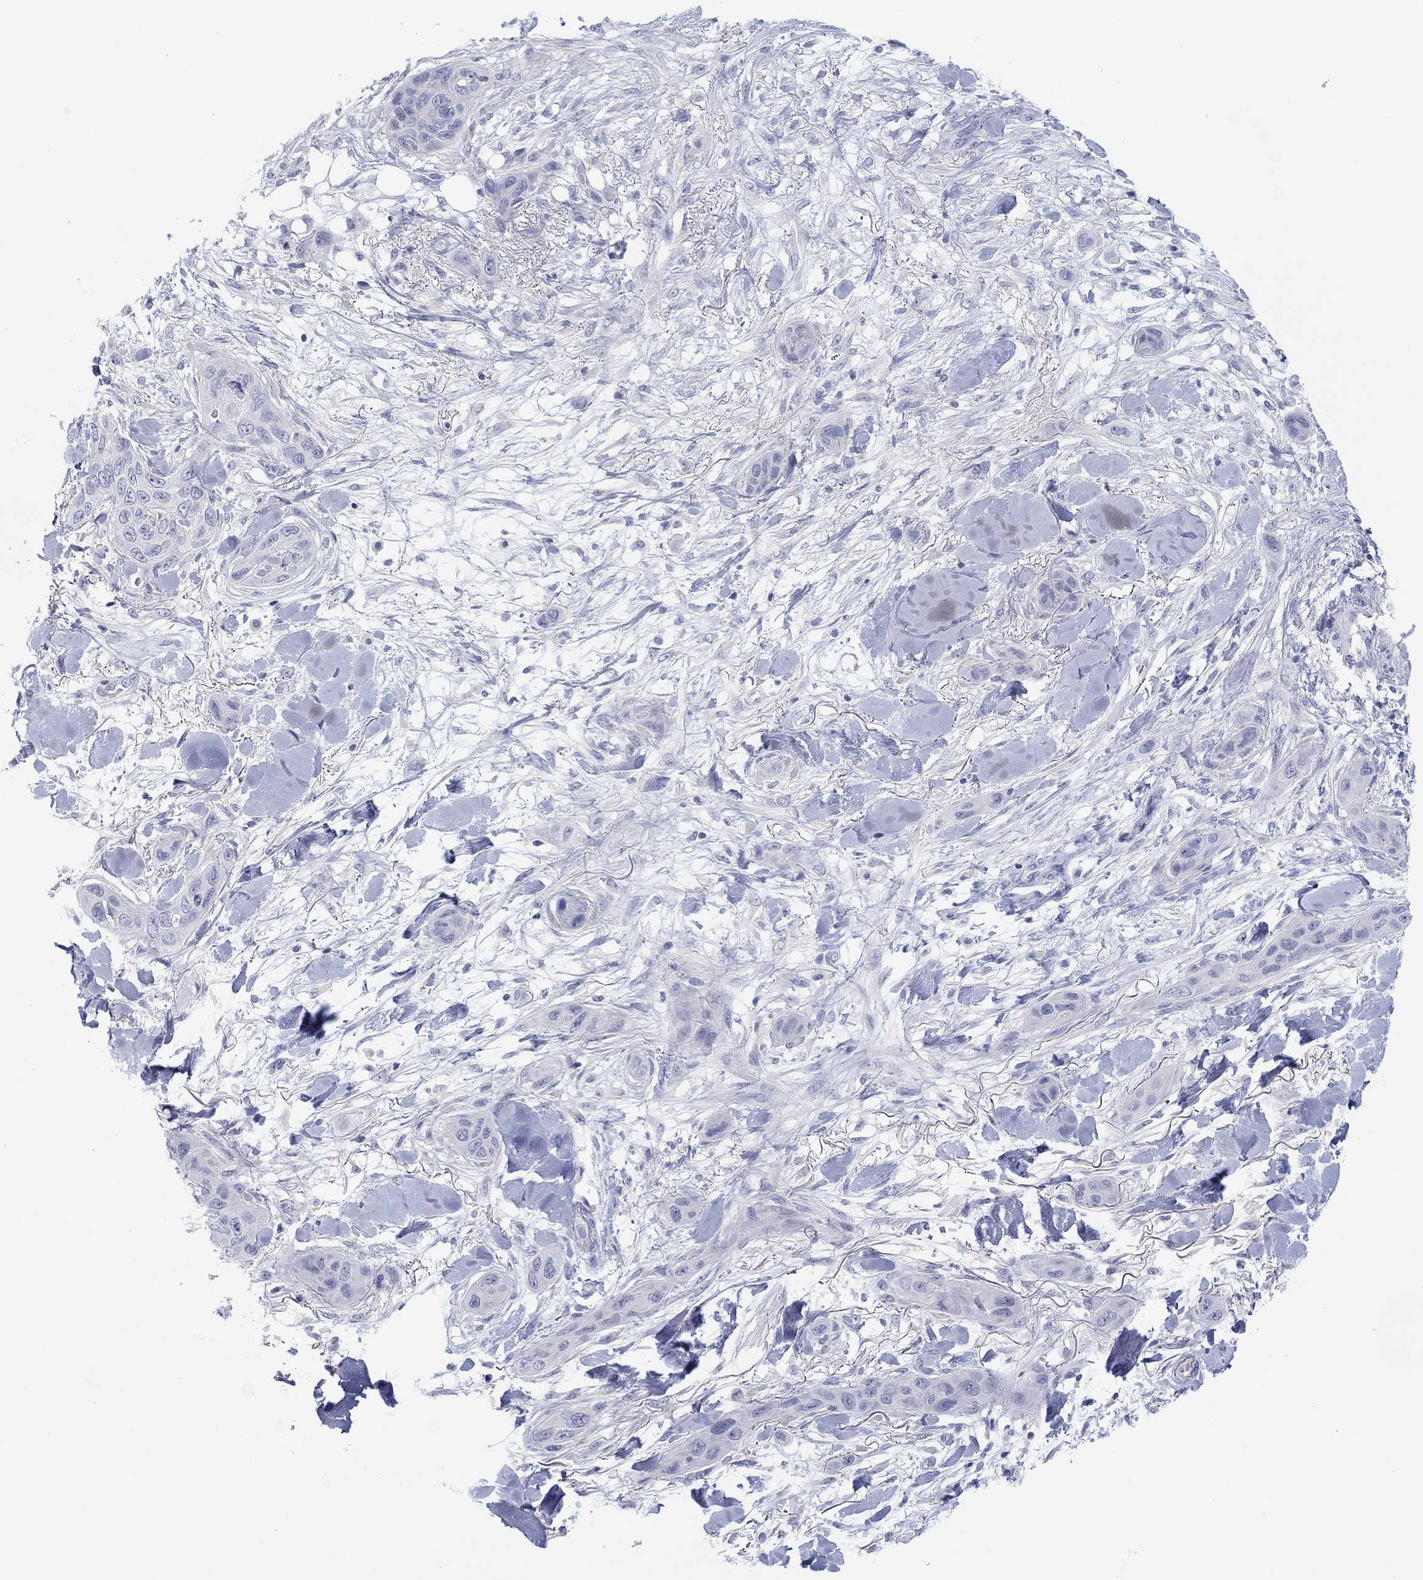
{"staining": {"intensity": "negative", "quantity": "none", "location": "none"}, "tissue": "skin cancer", "cell_type": "Tumor cells", "image_type": "cancer", "snomed": [{"axis": "morphology", "description": "Squamous cell carcinoma, NOS"}, {"axis": "topography", "description": "Skin"}], "caption": "A high-resolution photomicrograph shows immunohistochemistry staining of skin cancer, which reveals no significant staining in tumor cells.", "gene": "CPNE6", "patient": {"sex": "male", "age": 78}}